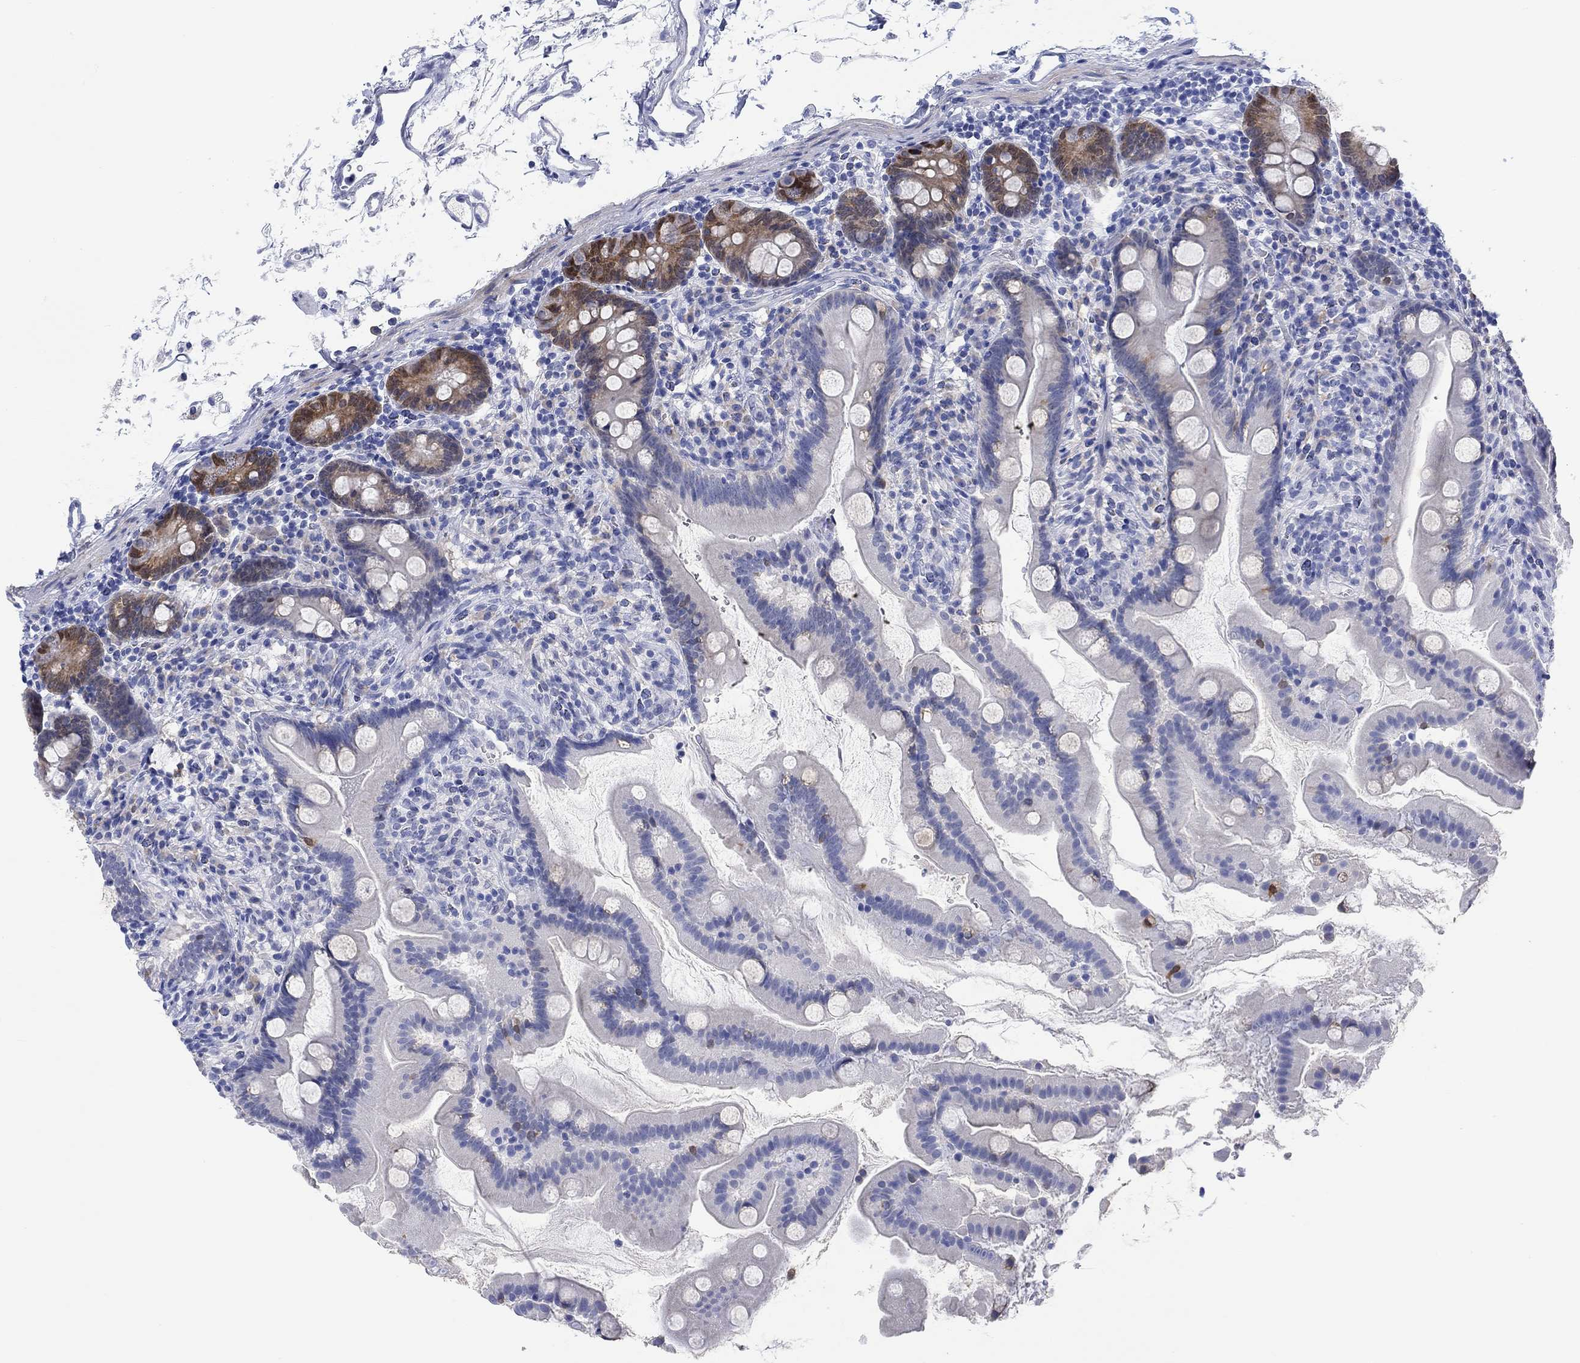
{"staining": {"intensity": "strong", "quantity": "<25%", "location": "cytoplasmic/membranous,nuclear"}, "tissue": "small intestine", "cell_type": "Glandular cells", "image_type": "normal", "snomed": [{"axis": "morphology", "description": "Normal tissue, NOS"}, {"axis": "topography", "description": "Small intestine"}], "caption": "DAB immunohistochemical staining of normal human small intestine displays strong cytoplasmic/membranous,nuclear protein expression in approximately <25% of glandular cells. The staining was performed using DAB (3,3'-diaminobenzidine) to visualize the protein expression in brown, while the nuclei were stained in blue with hematoxylin (Magnification: 20x).", "gene": "MSI1", "patient": {"sex": "female", "age": 44}}